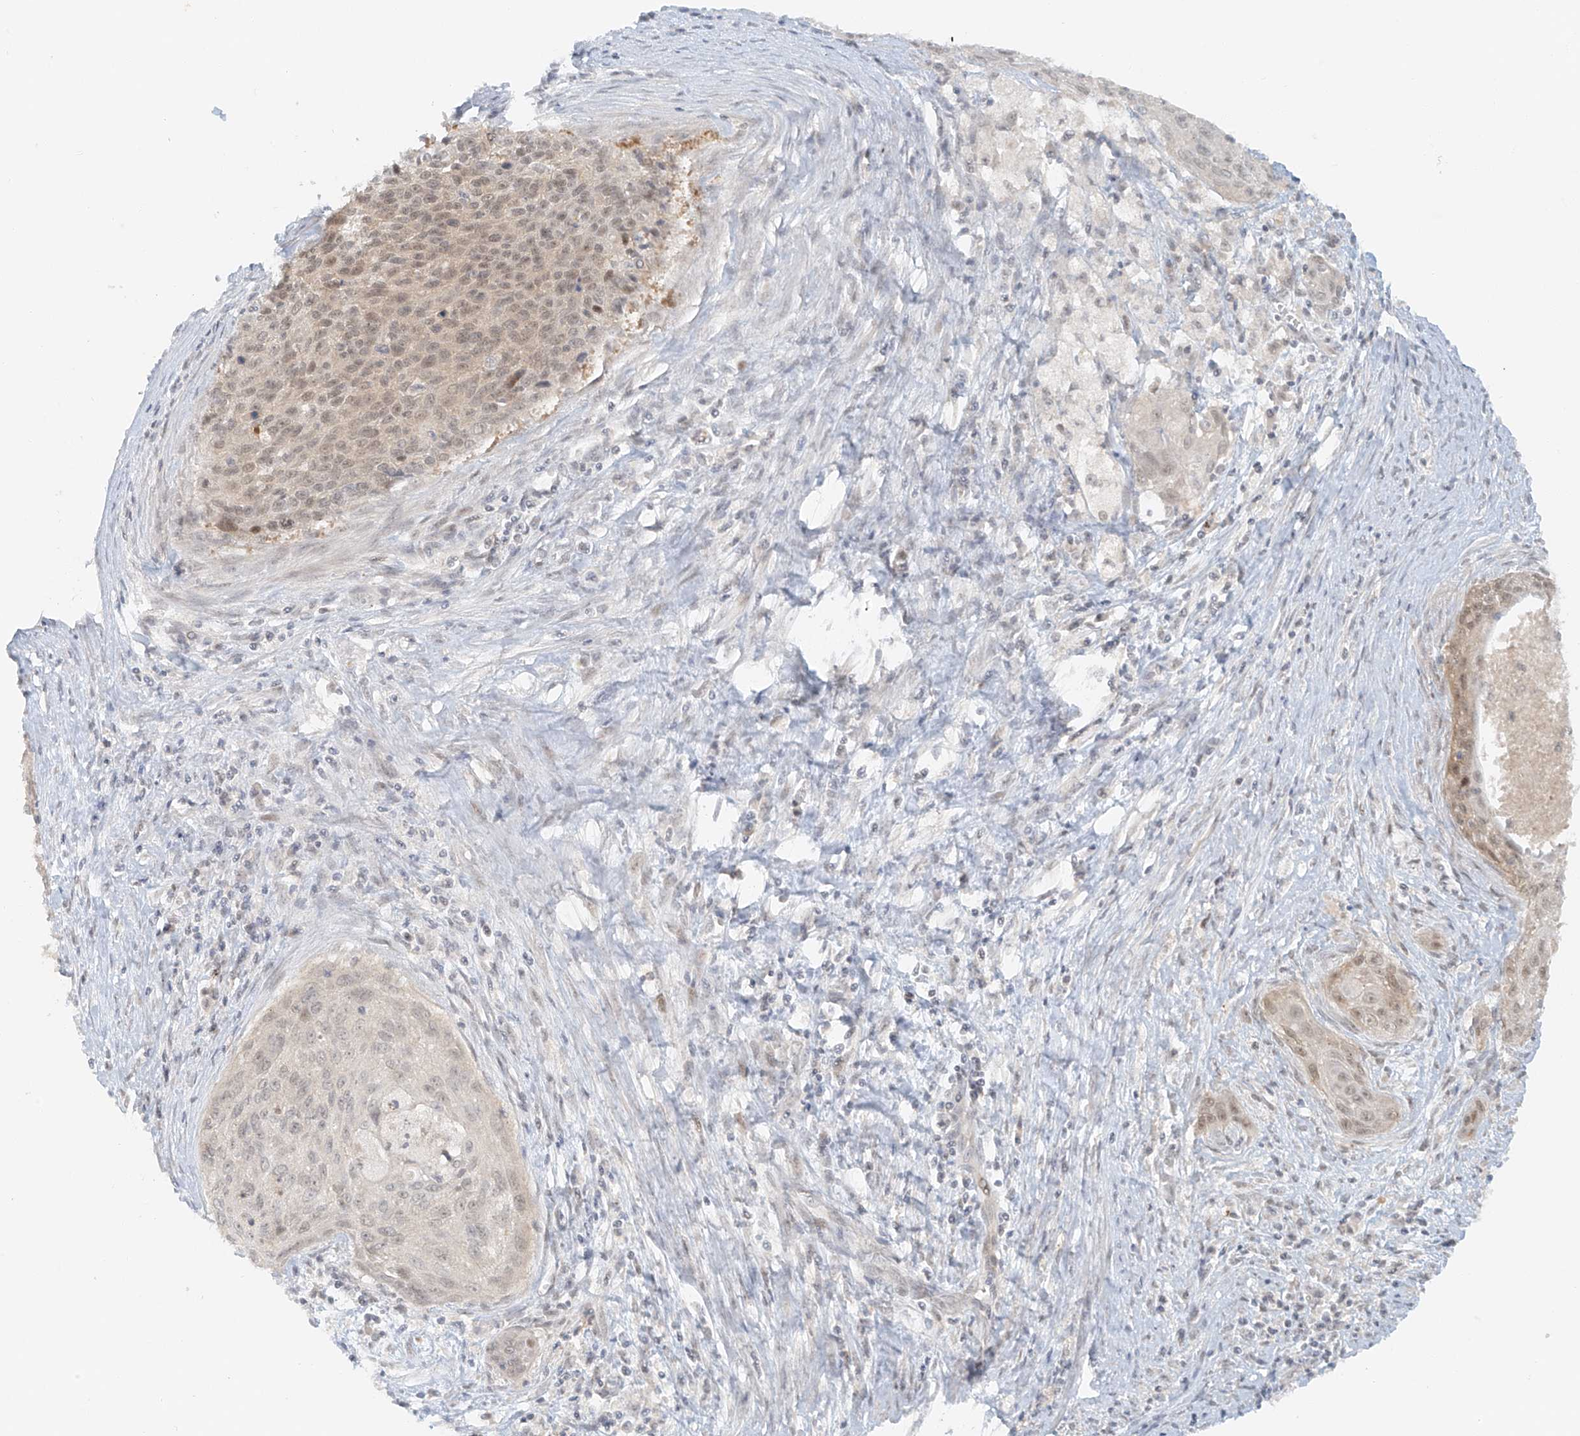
{"staining": {"intensity": "weak", "quantity": "25%-75%", "location": "nuclear"}, "tissue": "cervical cancer", "cell_type": "Tumor cells", "image_type": "cancer", "snomed": [{"axis": "morphology", "description": "Squamous cell carcinoma, NOS"}, {"axis": "topography", "description": "Cervix"}], "caption": "Immunohistochemical staining of cervical cancer (squamous cell carcinoma) displays low levels of weak nuclear staining in approximately 25%-75% of tumor cells.", "gene": "MIPEP", "patient": {"sex": "female", "age": 55}}